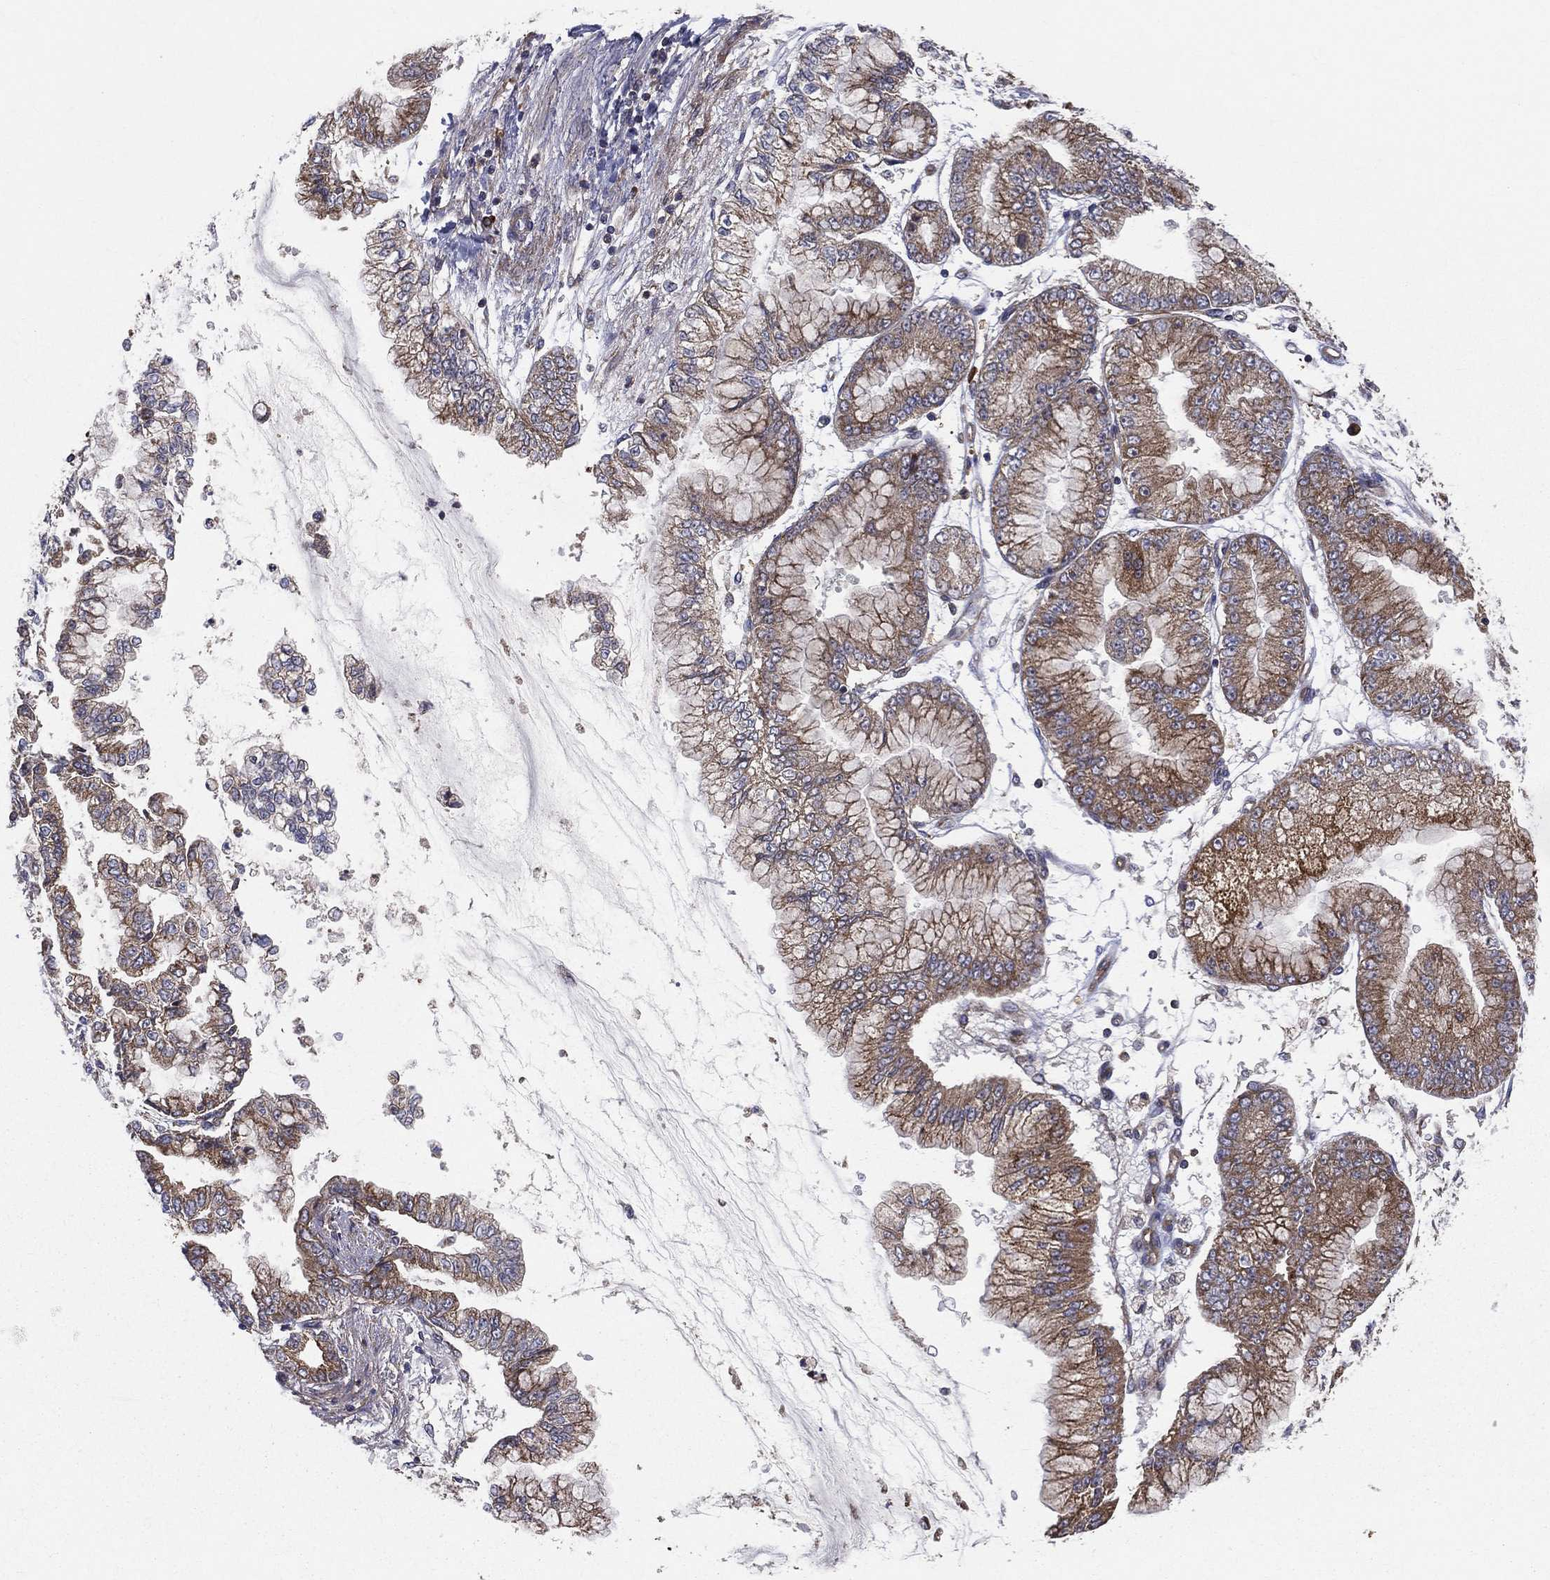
{"staining": {"intensity": "moderate", "quantity": ">75%", "location": "cytoplasmic/membranous"}, "tissue": "stomach cancer", "cell_type": "Tumor cells", "image_type": "cancer", "snomed": [{"axis": "morphology", "description": "Adenocarcinoma, NOS"}, {"axis": "topography", "description": "Stomach, upper"}], "caption": "Human stomach adenocarcinoma stained for a protein (brown) exhibits moderate cytoplasmic/membranous positive staining in approximately >75% of tumor cells.", "gene": "MIX23", "patient": {"sex": "female", "age": 74}}